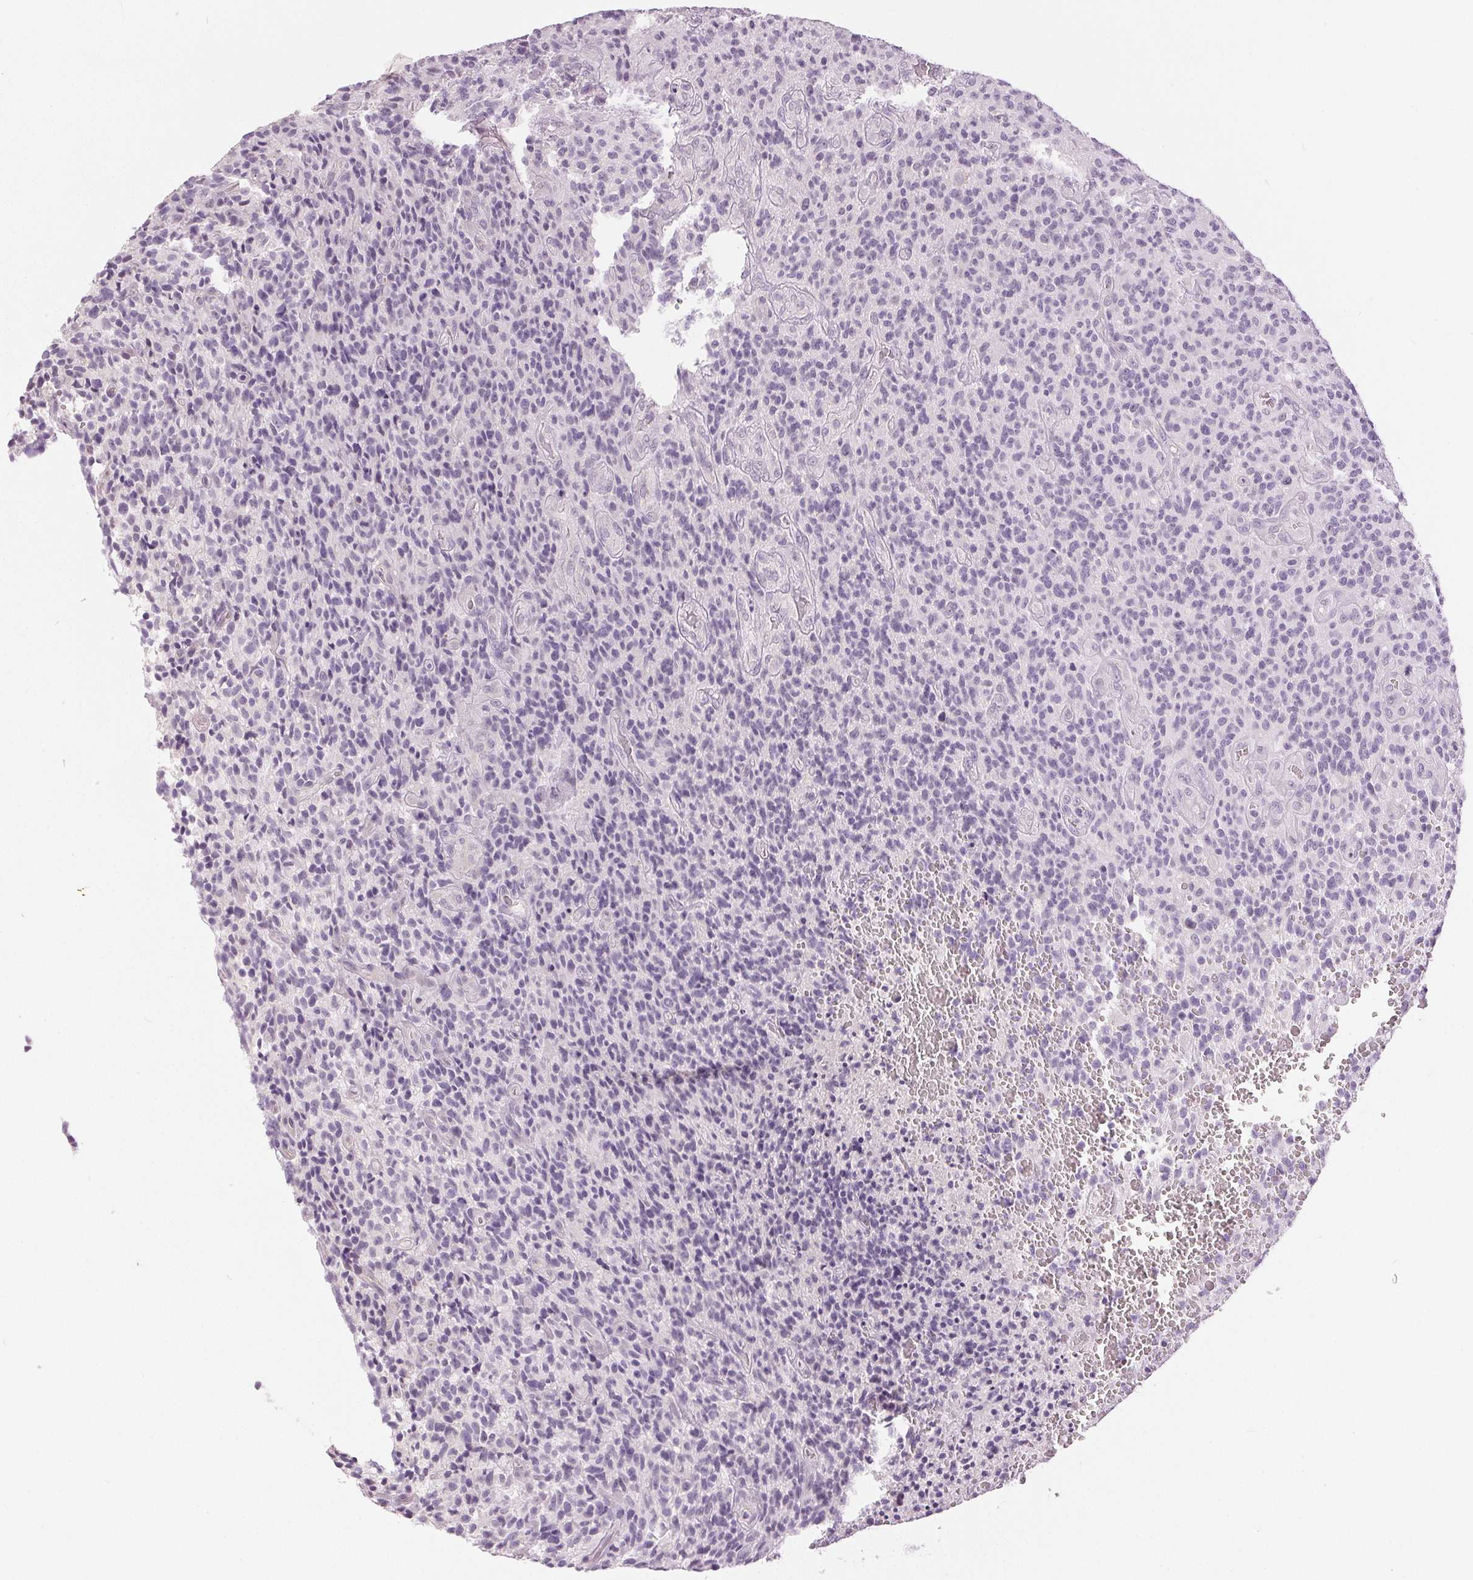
{"staining": {"intensity": "negative", "quantity": "none", "location": "none"}, "tissue": "glioma", "cell_type": "Tumor cells", "image_type": "cancer", "snomed": [{"axis": "morphology", "description": "Glioma, malignant, High grade"}, {"axis": "topography", "description": "Brain"}], "caption": "There is no significant positivity in tumor cells of high-grade glioma (malignant). Brightfield microscopy of immunohistochemistry stained with DAB (brown) and hematoxylin (blue), captured at high magnification.", "gene": "DSG3", "patient": {"sex": "male", "age": 76}}